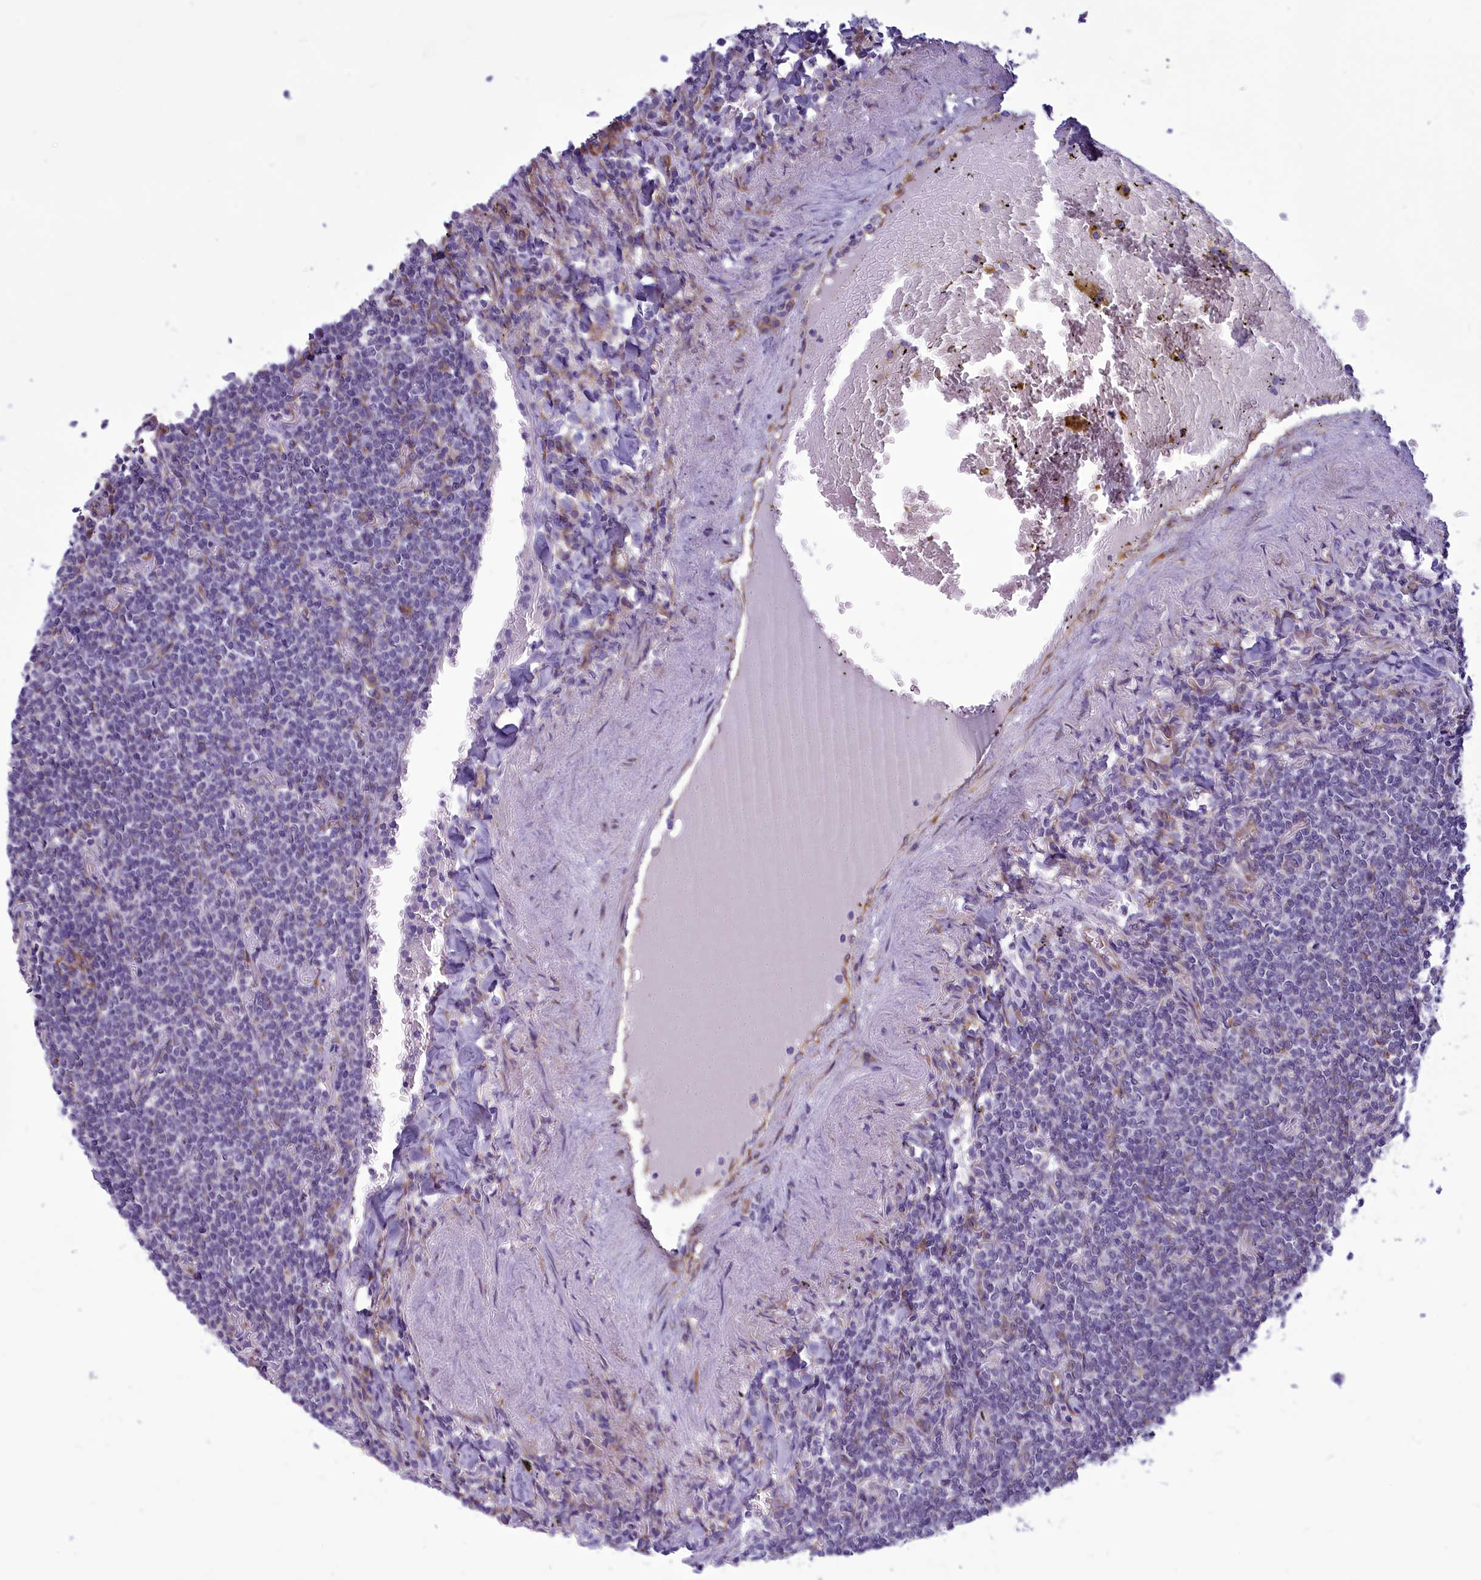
{"staining": {"intensity": "negative", "quantity": "none", "location": "none"}, "tissue": "lymphoma", "cell_type": "Tumor cells", "image_type": "cancer", "snomed": [{"axis": "morphology", "description": "Malignant lymphoma, non-Hodgkin's type, Low grade"}, {"axis": "topography", "description": "Lung"}], "caption": "A high-resolution histopathology image shows immunohistochemistry (IHC) staining of lymphoma, which reveals no significant expression in tumor cells.", "gene": "CENATAC", "patient": {"sex": "female", "age": 71}}